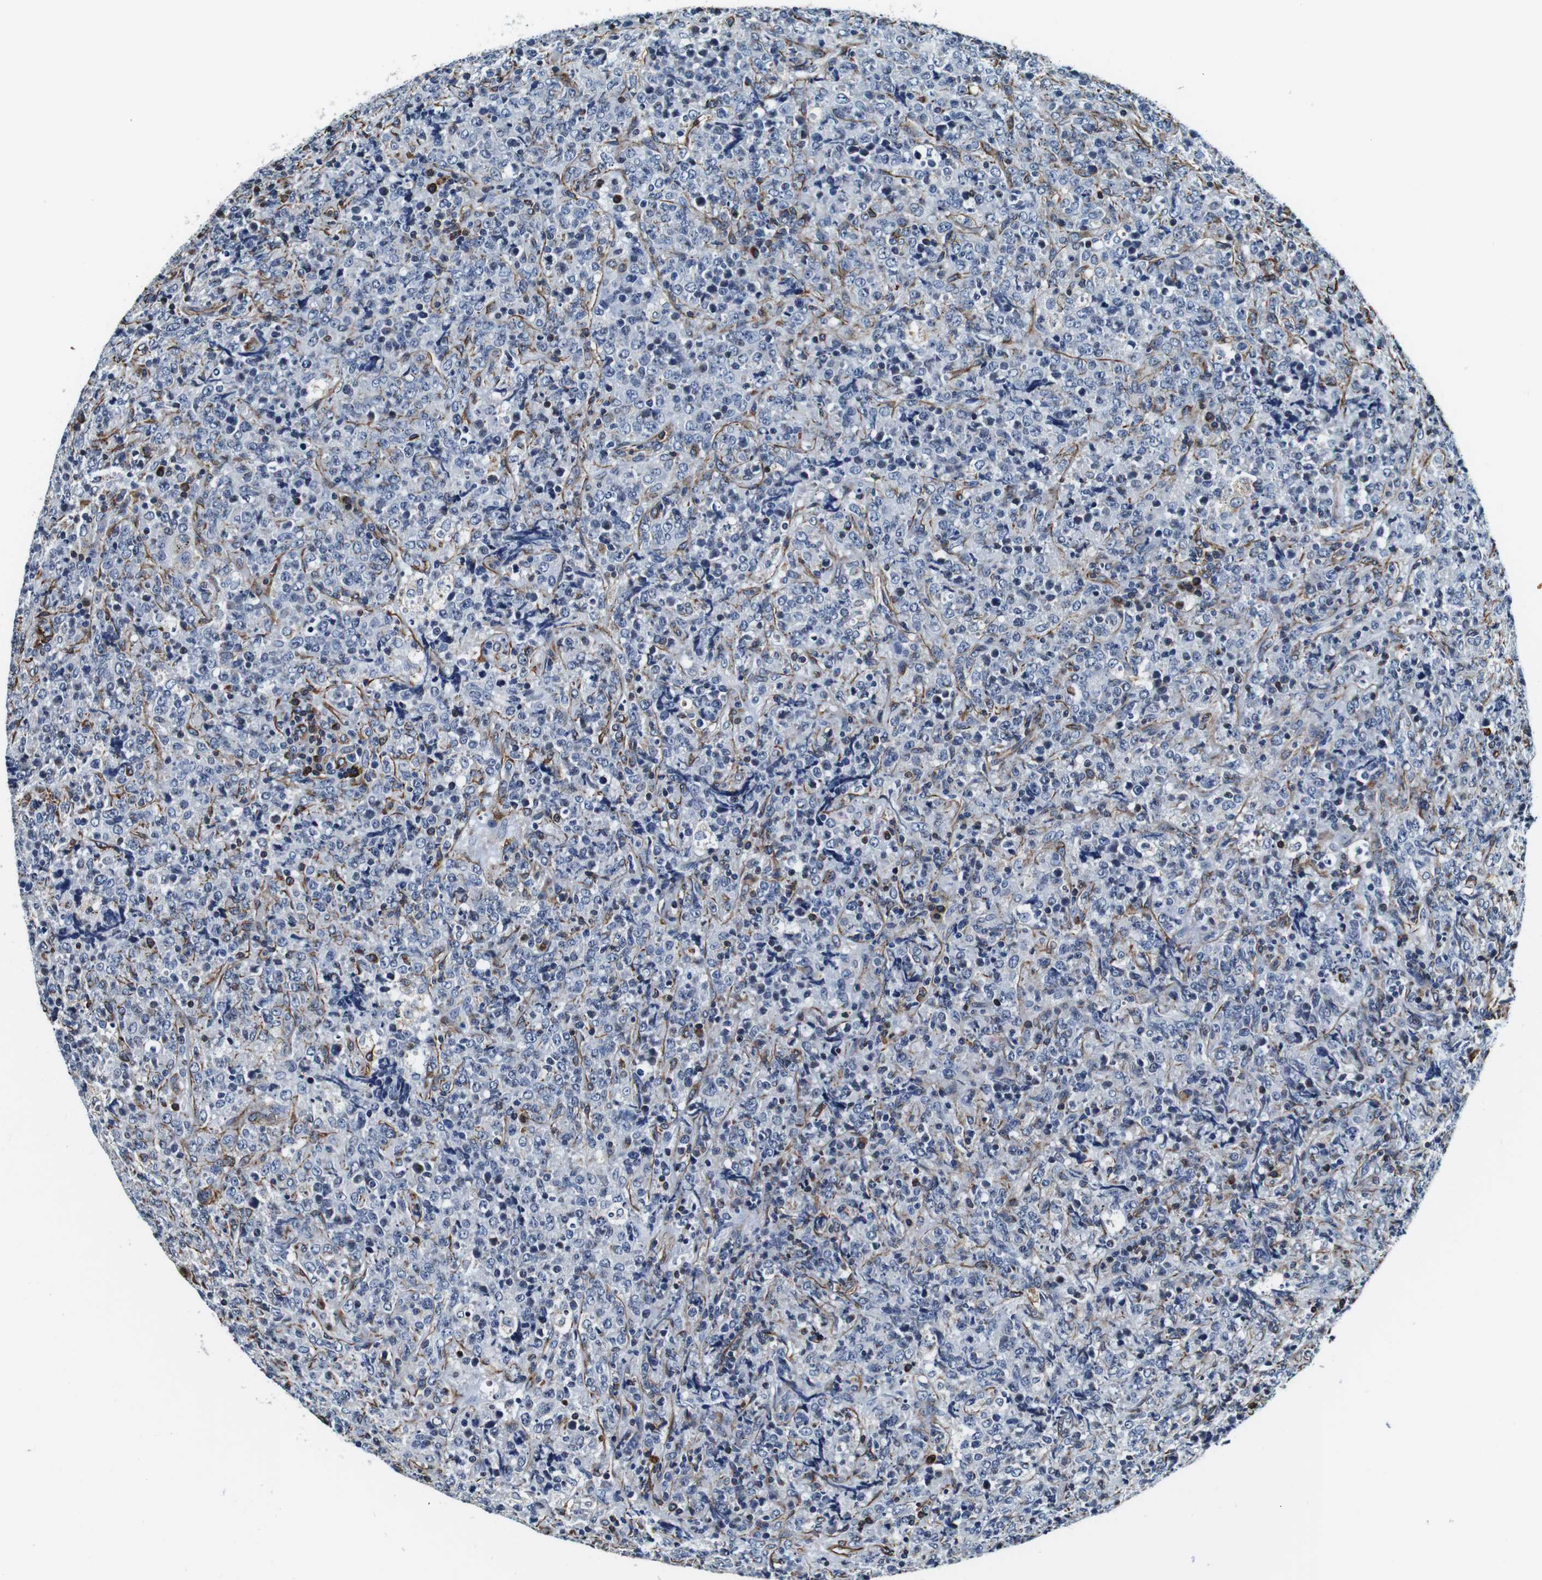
{"staining": {"intensity": "negative", "quantity": "none", "location": "none"}, "tissue": "lymphoma", "cell_type": "Tumor cells", "image_type": "cancer", "snomed": [{"axis": "morphology", "description": "Malignant lymphoma, non-Hodgkin's type, High grade"}, {"axis": "topography", "description": "Tonsil"}], "caption": "The IHC histopathology image has no significant staining in tumor cells of malignant lymphoma, non-Hodgkin's type (high-grade) tissue.", "gene": "GJE1", "patient": {"sex": "female", "age": 36}}